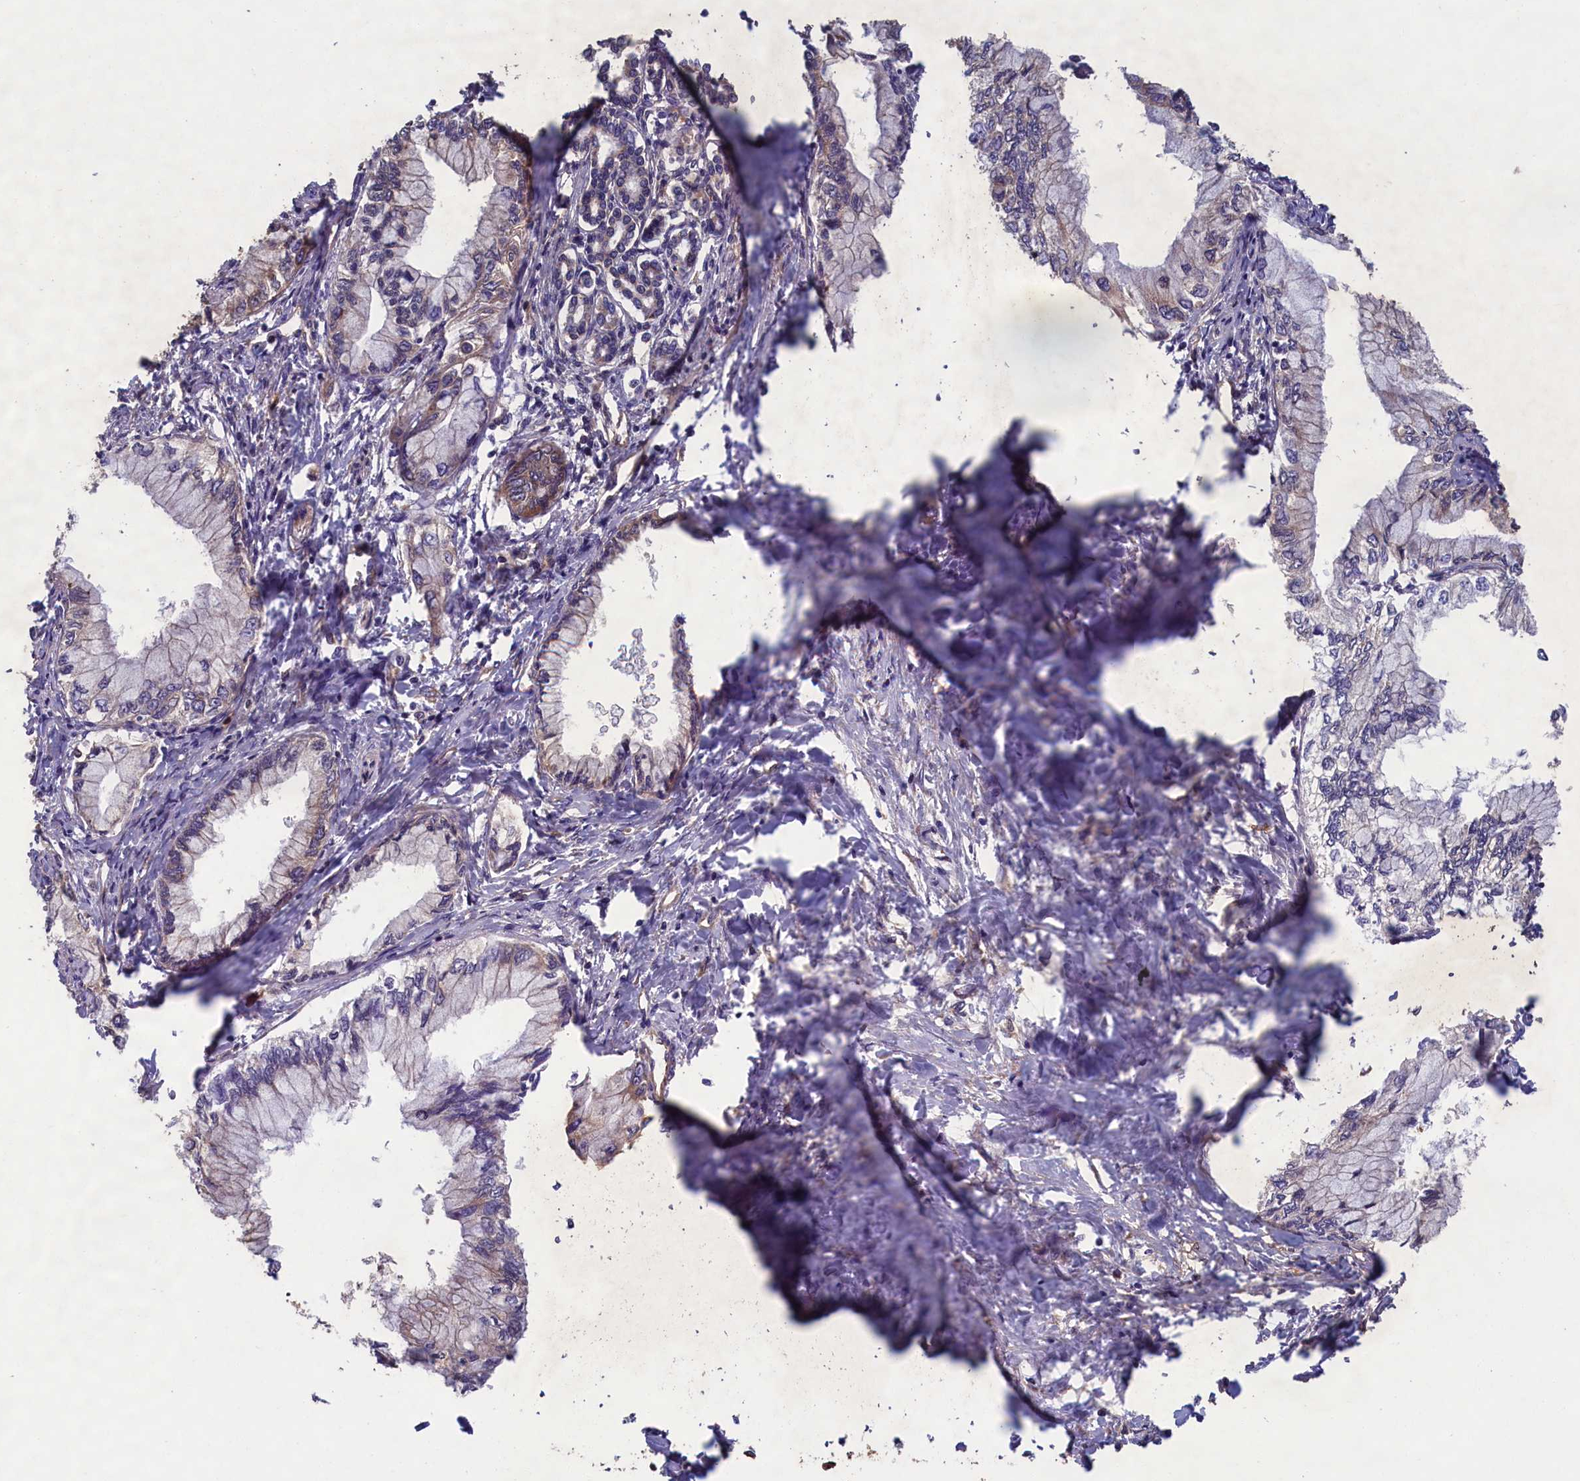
{"staining": {"intensity": "moderate", "quantity": "<25%", "location": "cytoplasmic/membranous"}, "tissue": "pancreatic cancer", "cell_type": "Tumor cells", "image_type": "cancer", "snomed": [{"axis": "morphology", "description": "Adenocarcinoma, NOS"}, {"axis": "topography", "description": "Pancreas"}], "caption": "Pancreatic cancer was stained to show a protein in brown. There is low levels of moderate cytoplasmic/membranous positivity in about <25% of tumor cells.", "gene": "CCDC124", "patient": {"sex": "male", "age": 48}}